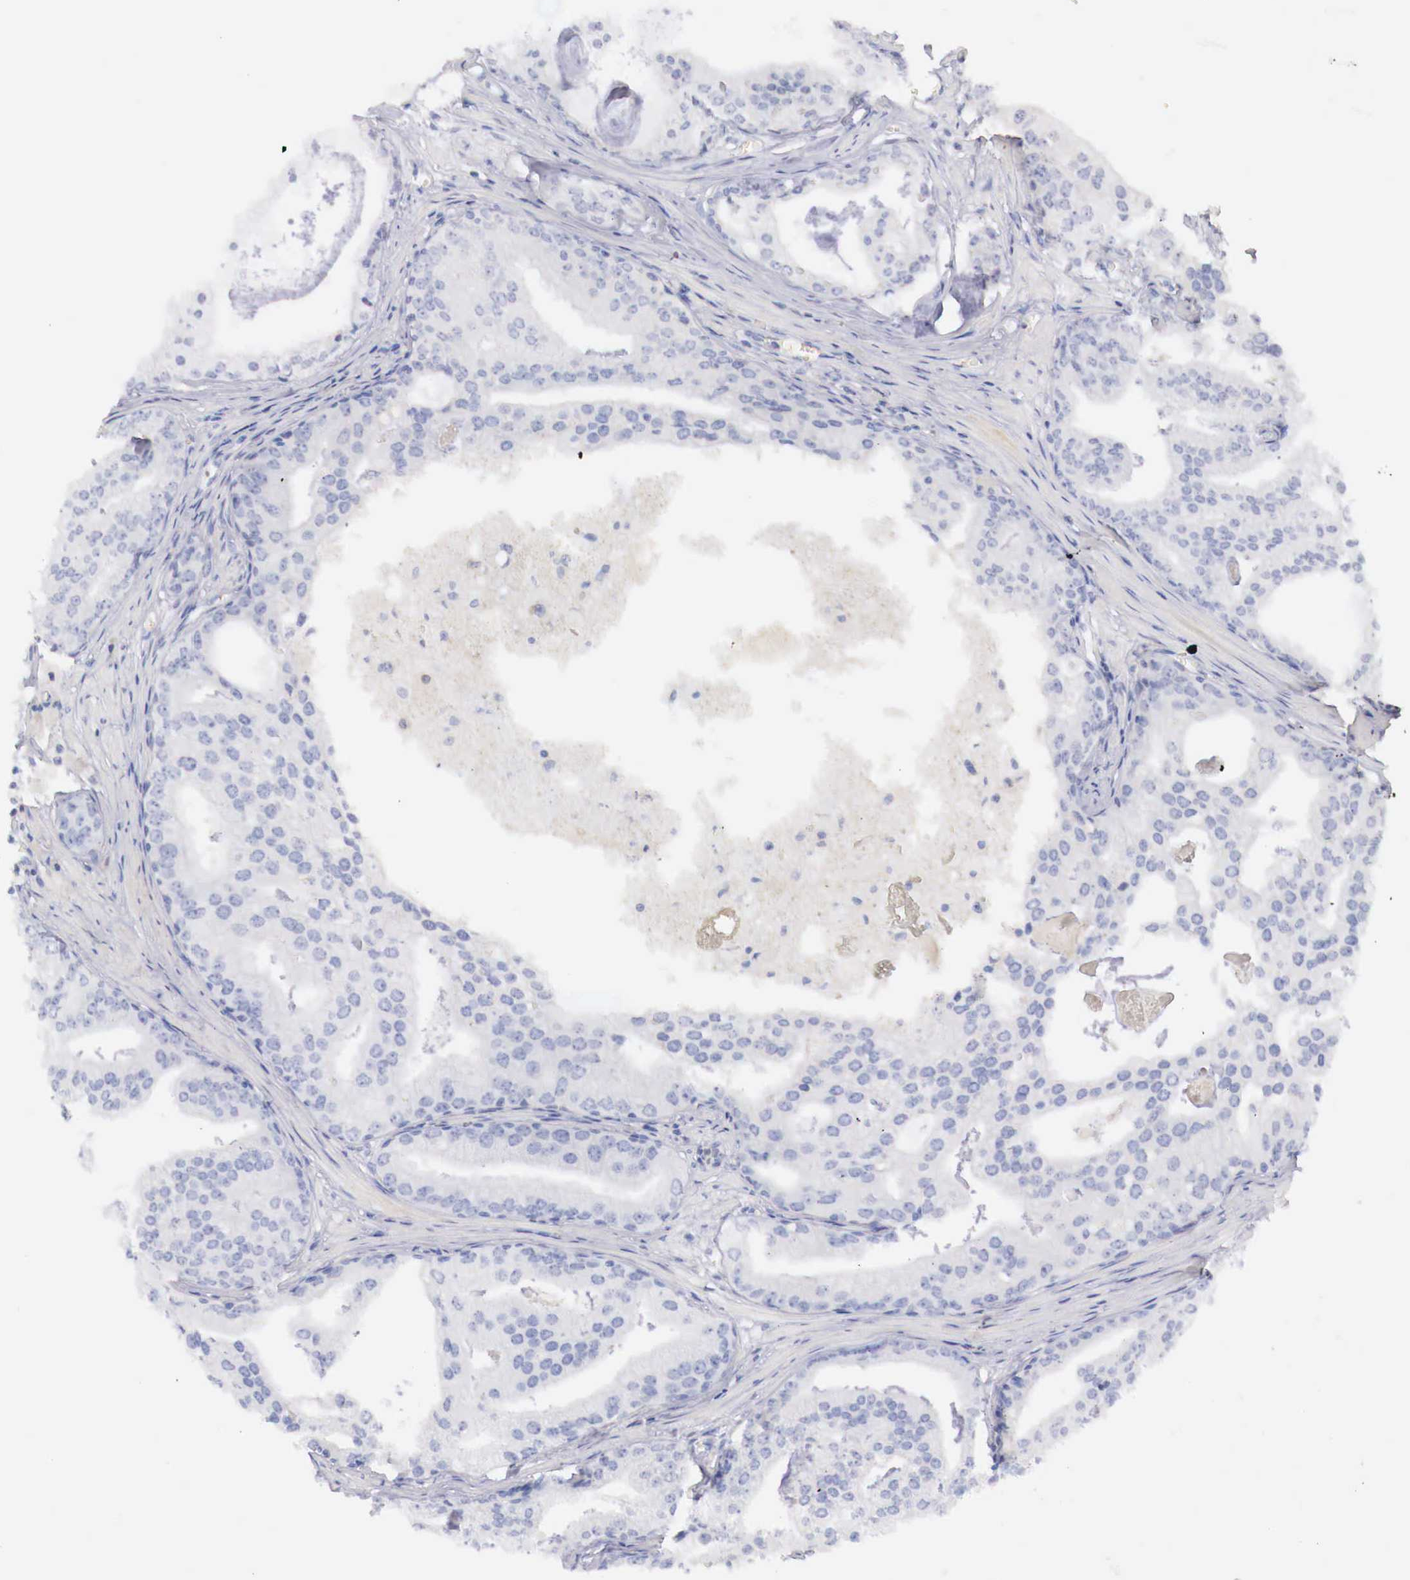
{"staining": {"intensity": "negative", "quantity": "none", "location": "none"}, "tissue": "prostate cancer", "cell_type": "Tumor cells", "image_type": "cancer", "snomed": [{"axis": "morphology", "description": "Adenocarcinoma, High grade"}, {"axis": "topography", "description": "Prostate"}], "caption": "This is an immunohistochemistry (IHC) photomicrograph of prostate cancer. There is no positivity in tumor cells.", "gene": "TRIM13", "patient": {"sex": "male", "age": 56}}